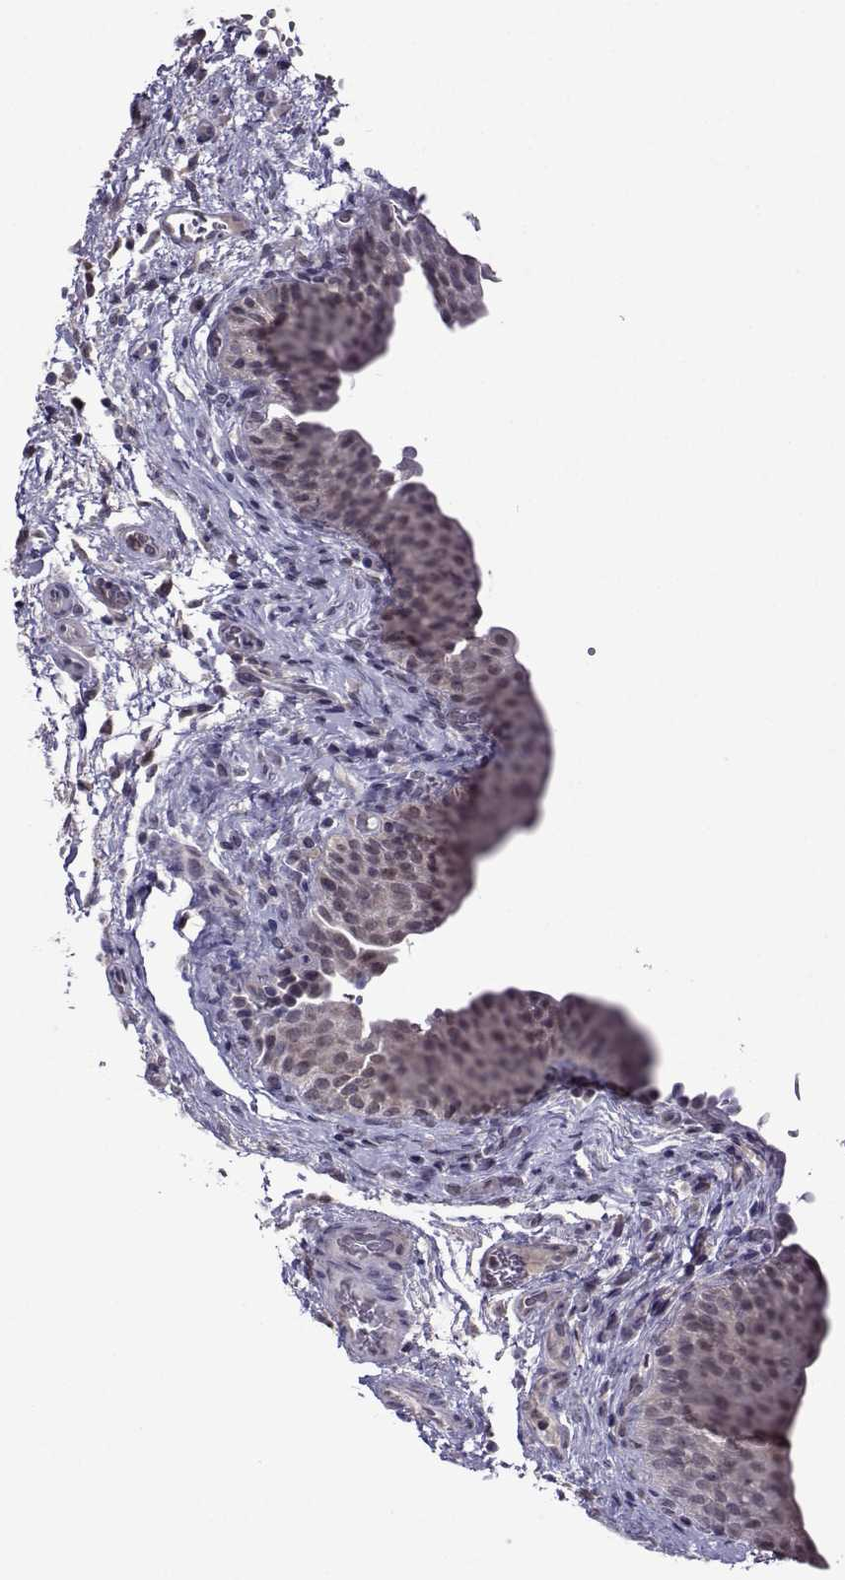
{"staining": {"intensity": "negative", "quantity": "none", "location": "none"}, "tissue": "urinary bladder", "cell_type": "Urothelial cells", "image_type": "normal", "snomed": [{"axis": "morphology", "description": "Normal tissue, NOS"}, {"axis": "topography", "description": "Urinary bladder"}], "caption": "This is an immunohistochemistry image of normal human urinary bladder. There is no positivity in urothelial cells.", "gene": "DDX20", "patient": {"sex": "male", "age": 66}}